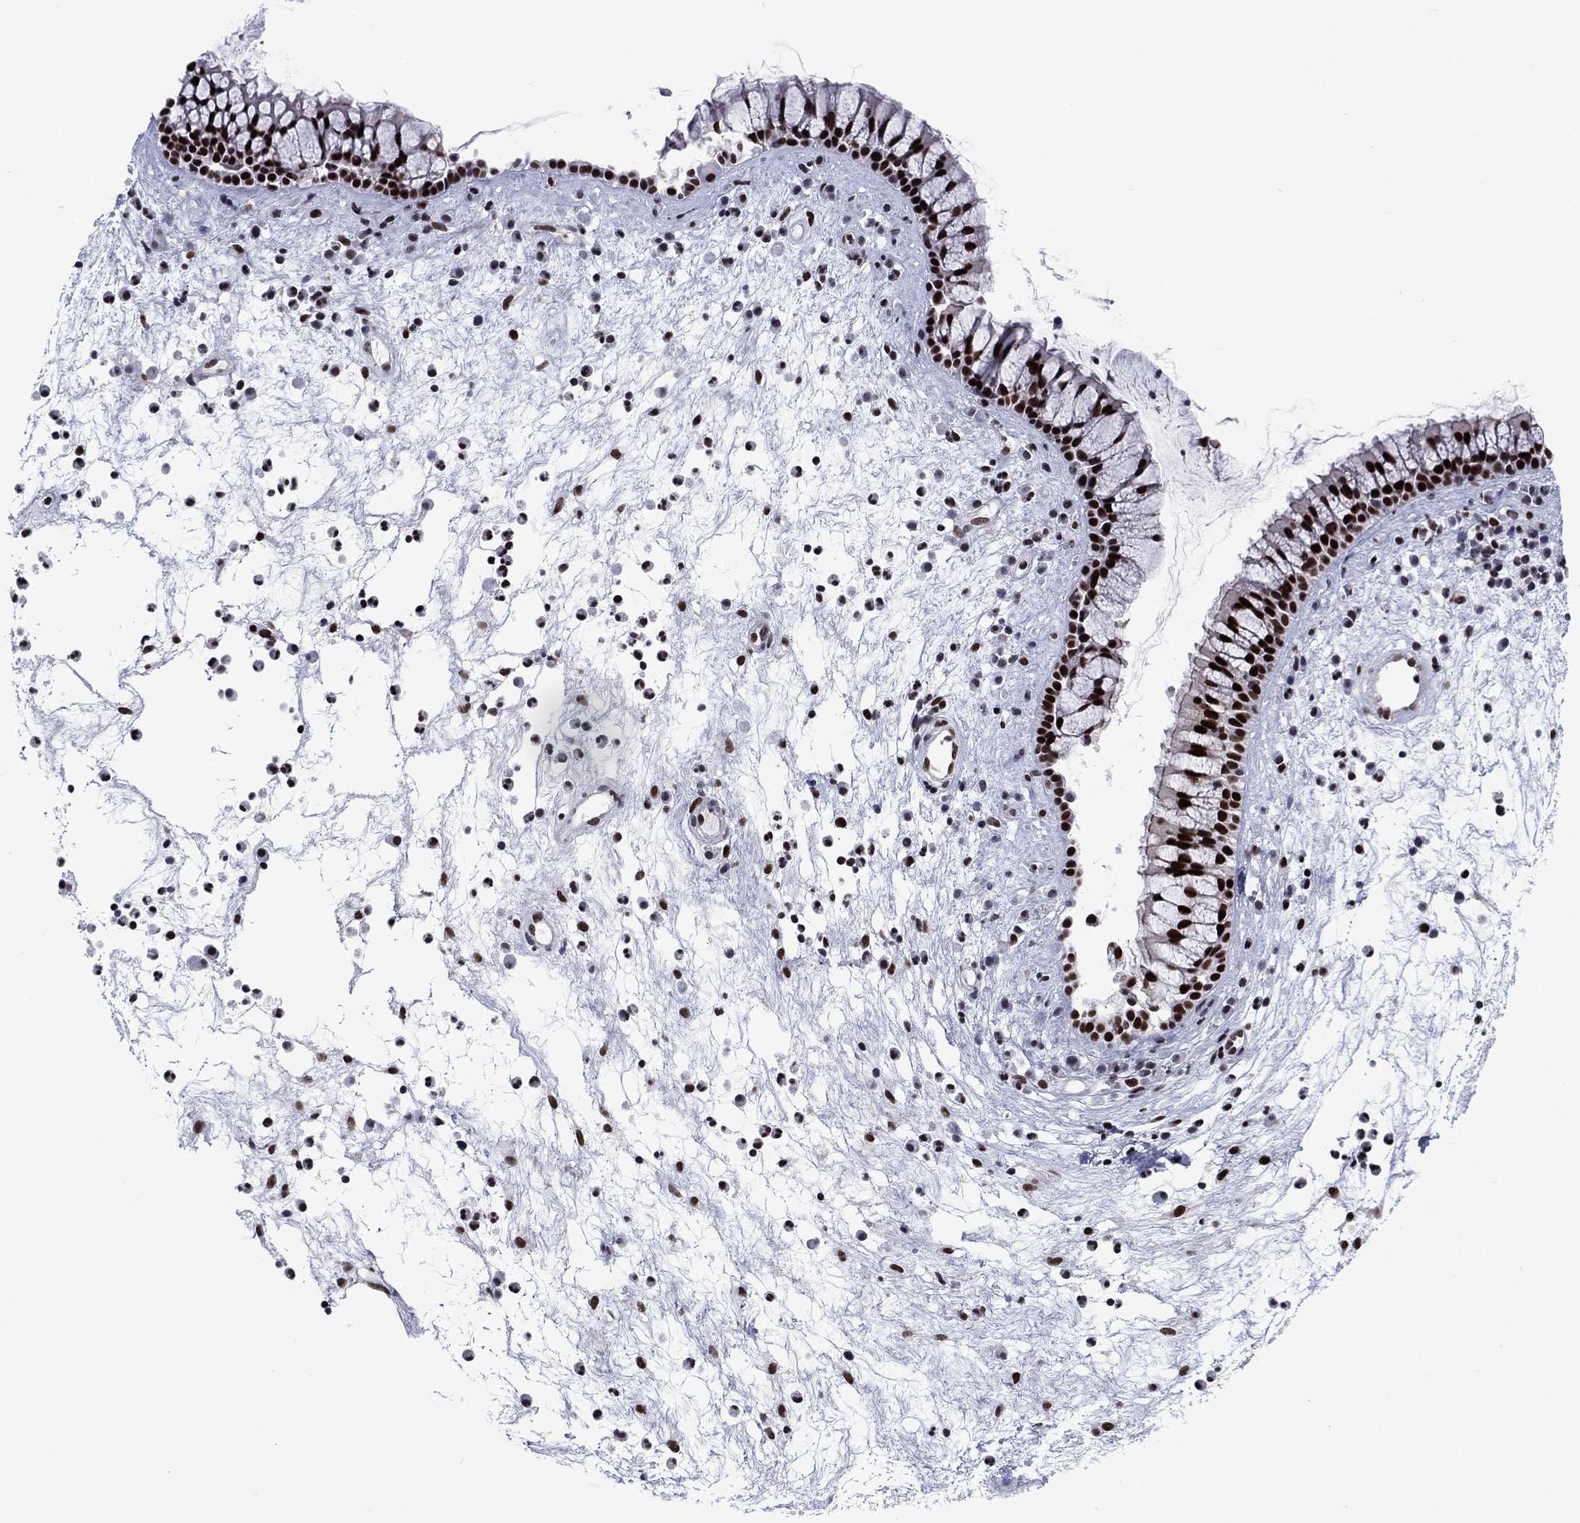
{"staining": {"intensity": "strong", "quantity": ">75%", "location": "nuclear"}, "tissue": "nasopharynx", "cell_type": "Respiratory epithelial cells", "image_type": "normal", "snomed": [{"axis": "morphology", "description": "Normal tissue, NOS"}, {"axis": "topography", "description": "Nasopharynx"}], "caption": "Immunohistochemical staining of benign nasopharynx reveals >75% levels of strong nuclear protein expression in approximately >75% of respiratory epithelial cells.", "gene": "RPRD1B", "patient": {"sex": "male", "age": 77}}